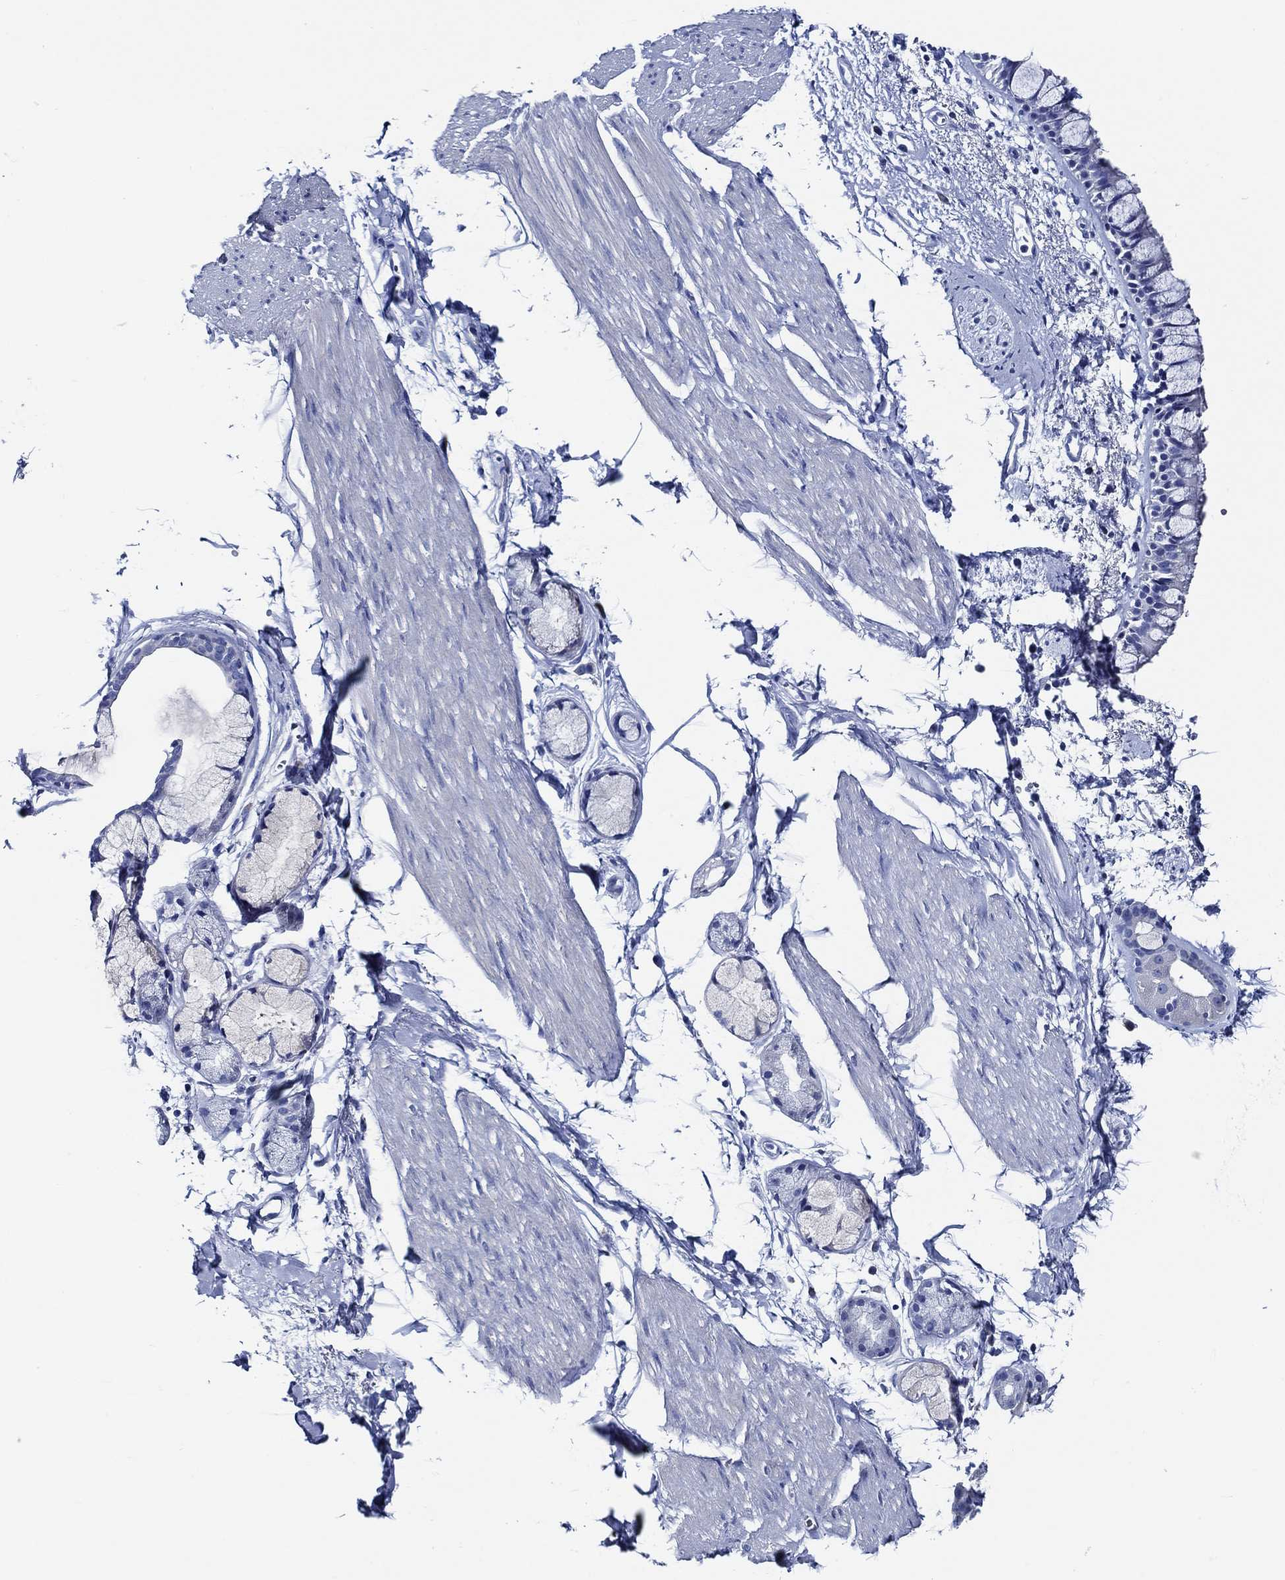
{"staining": {"intensity": "negative", "quantity": "none", "location": "none"}, "tissue": "bronchus", "cell_type": "Respiratory epithelial cells", "image_type": "normal", "snomed": [{"axis": "morphology", "description": "Normal tissue, NOS"}, {"axis": "topography", "description": "Cartilage tissue"}, {"axis": "topography", "description": "Bronchus"}], "caption": "Micrograph shows no significant protein staining in respiratory epithelial cells of benign bronchus.", "gene": "WDR62", "patient": {"sex": "male", "age": 66}}